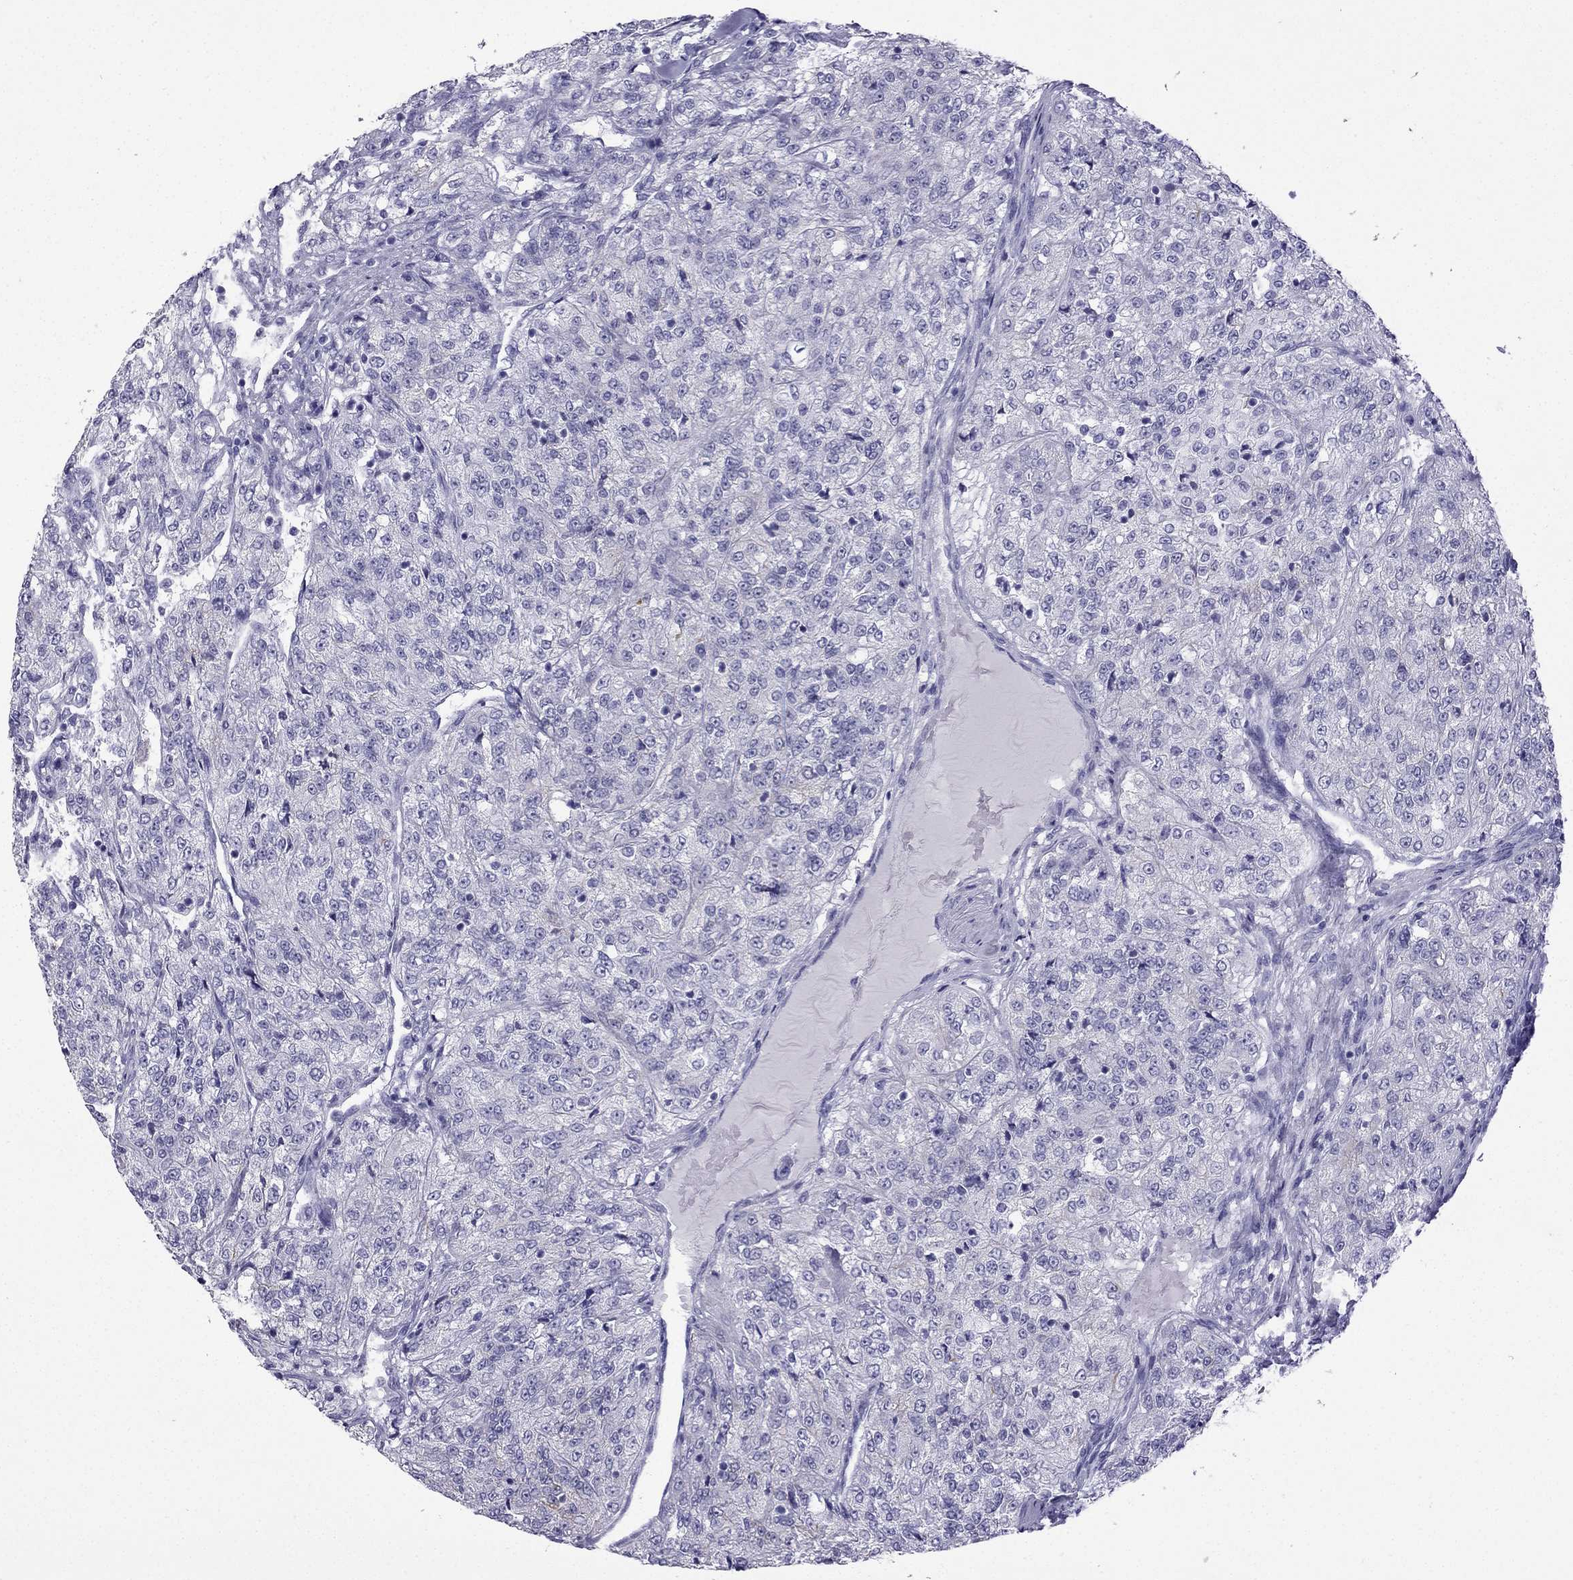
{"staining": {"intensity": "negative", "quantity": "none", "location": "none"}, "tissue": "renal cancer", "cell_type": "Tumor cells", "image_type": "cancer", "snomed": [{"axis": "morphology", "description": "Adenocarcinoma, NOS"}, {"axis": "topography", "description": "Kidney"}], "caption": "Tumor cells are negative for protein expression in human renal cancer (adenocarcinoma).", "gene": "GJA8", "patient": {"sex": "female", "age": 63}}